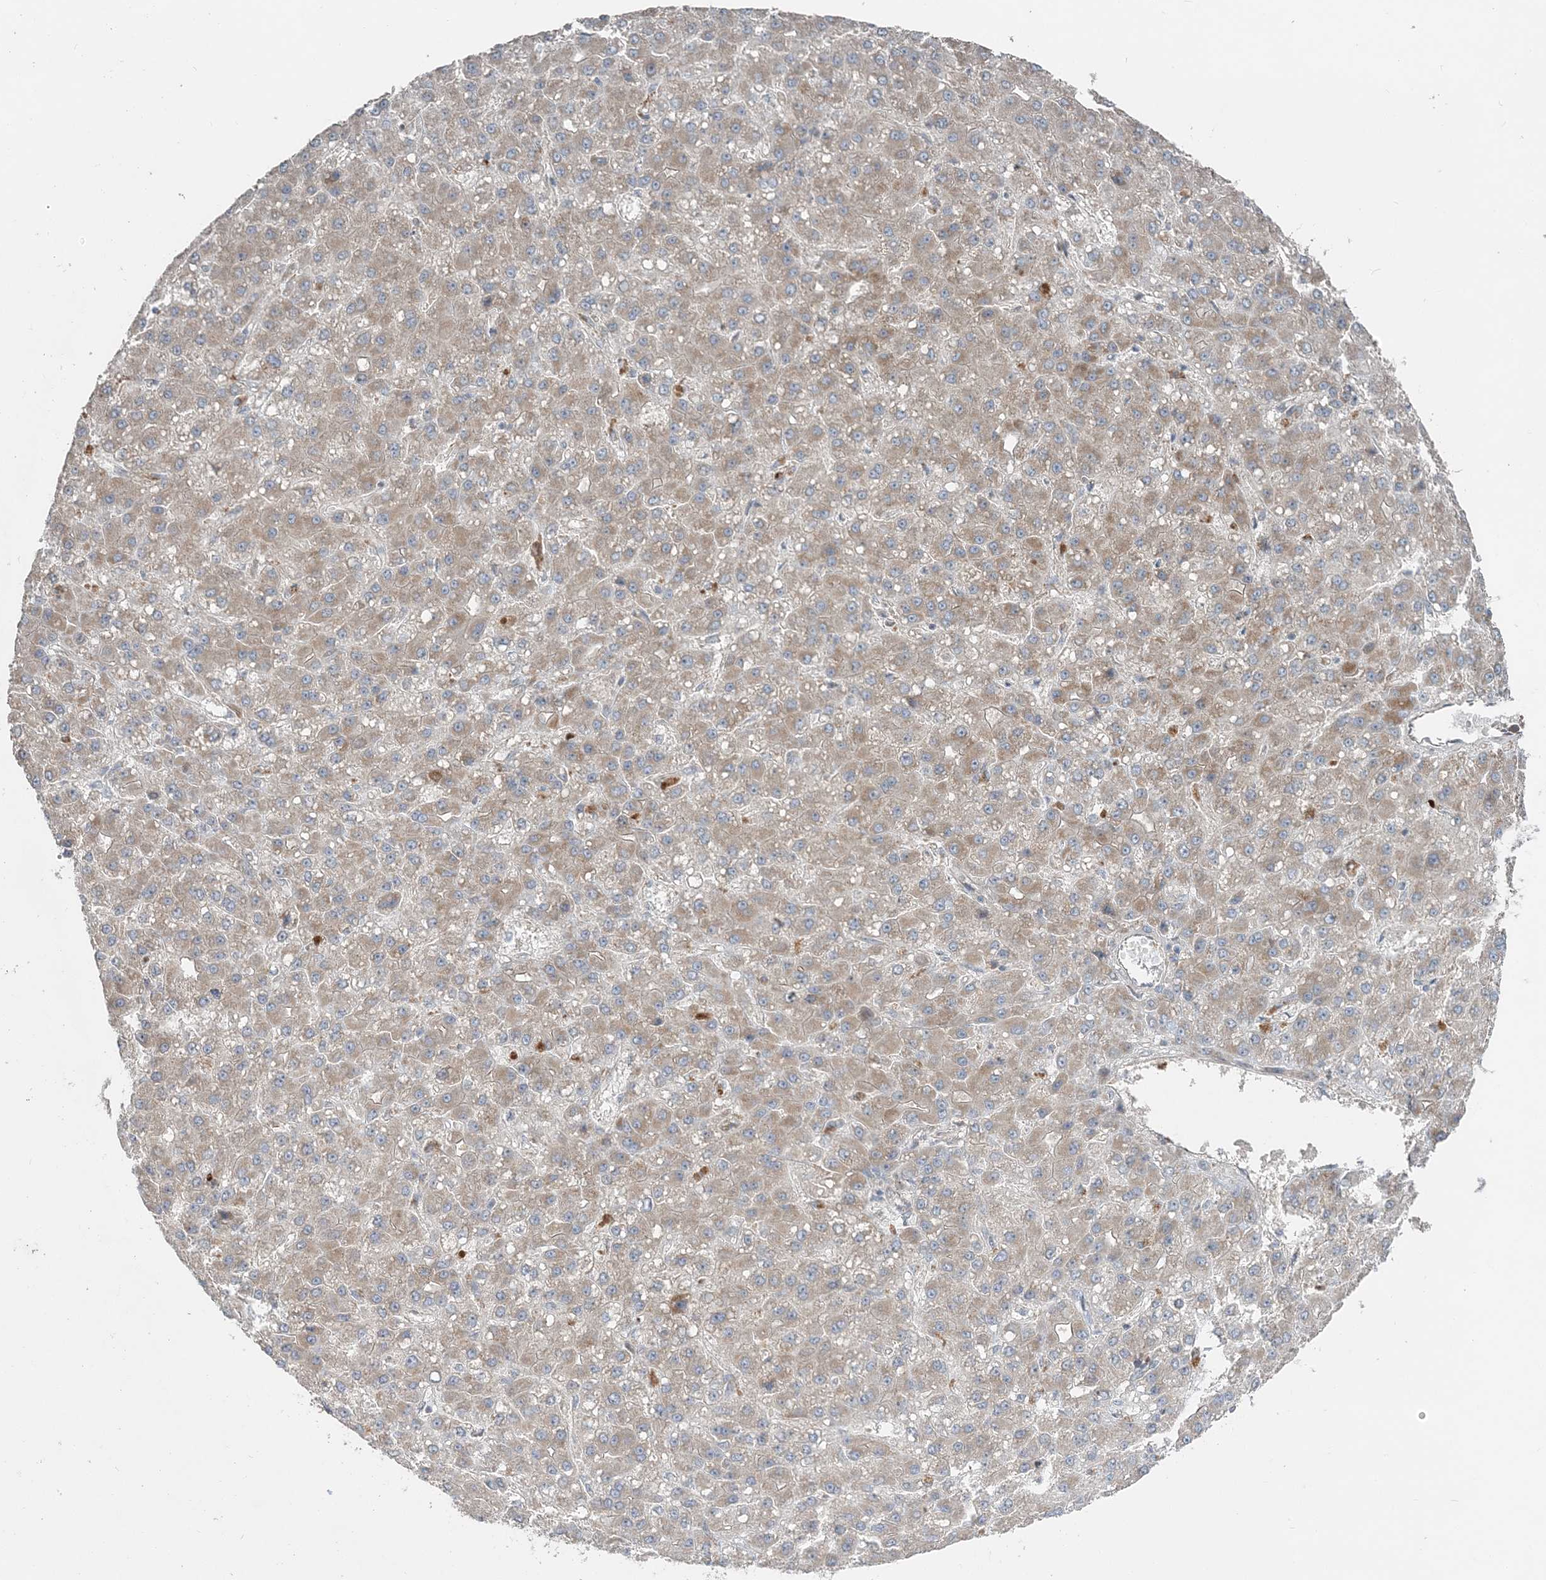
{"staining": {"intensity": "weak", "quantity": ">75%", "location": "cytoplasmic/membranous"}, "tissue": "liver cancer", "cell_type": "Tumor cells", "image_type": "cancer", "snomed": [{"axis": "morphology", "description": "Carcinoma, Hepatocellular, NOS"}, {"axis": "topography", "description": "Liver"}], "caption": "Immunohistochemical staining of hepatocellular carcinoma (liver) reveals weak cytoplasmic/membranous protein positivity in approximately >75% of tumor cells.", "gene": "LRPPRC", "patient": {"sex": "male", "age": 67}}